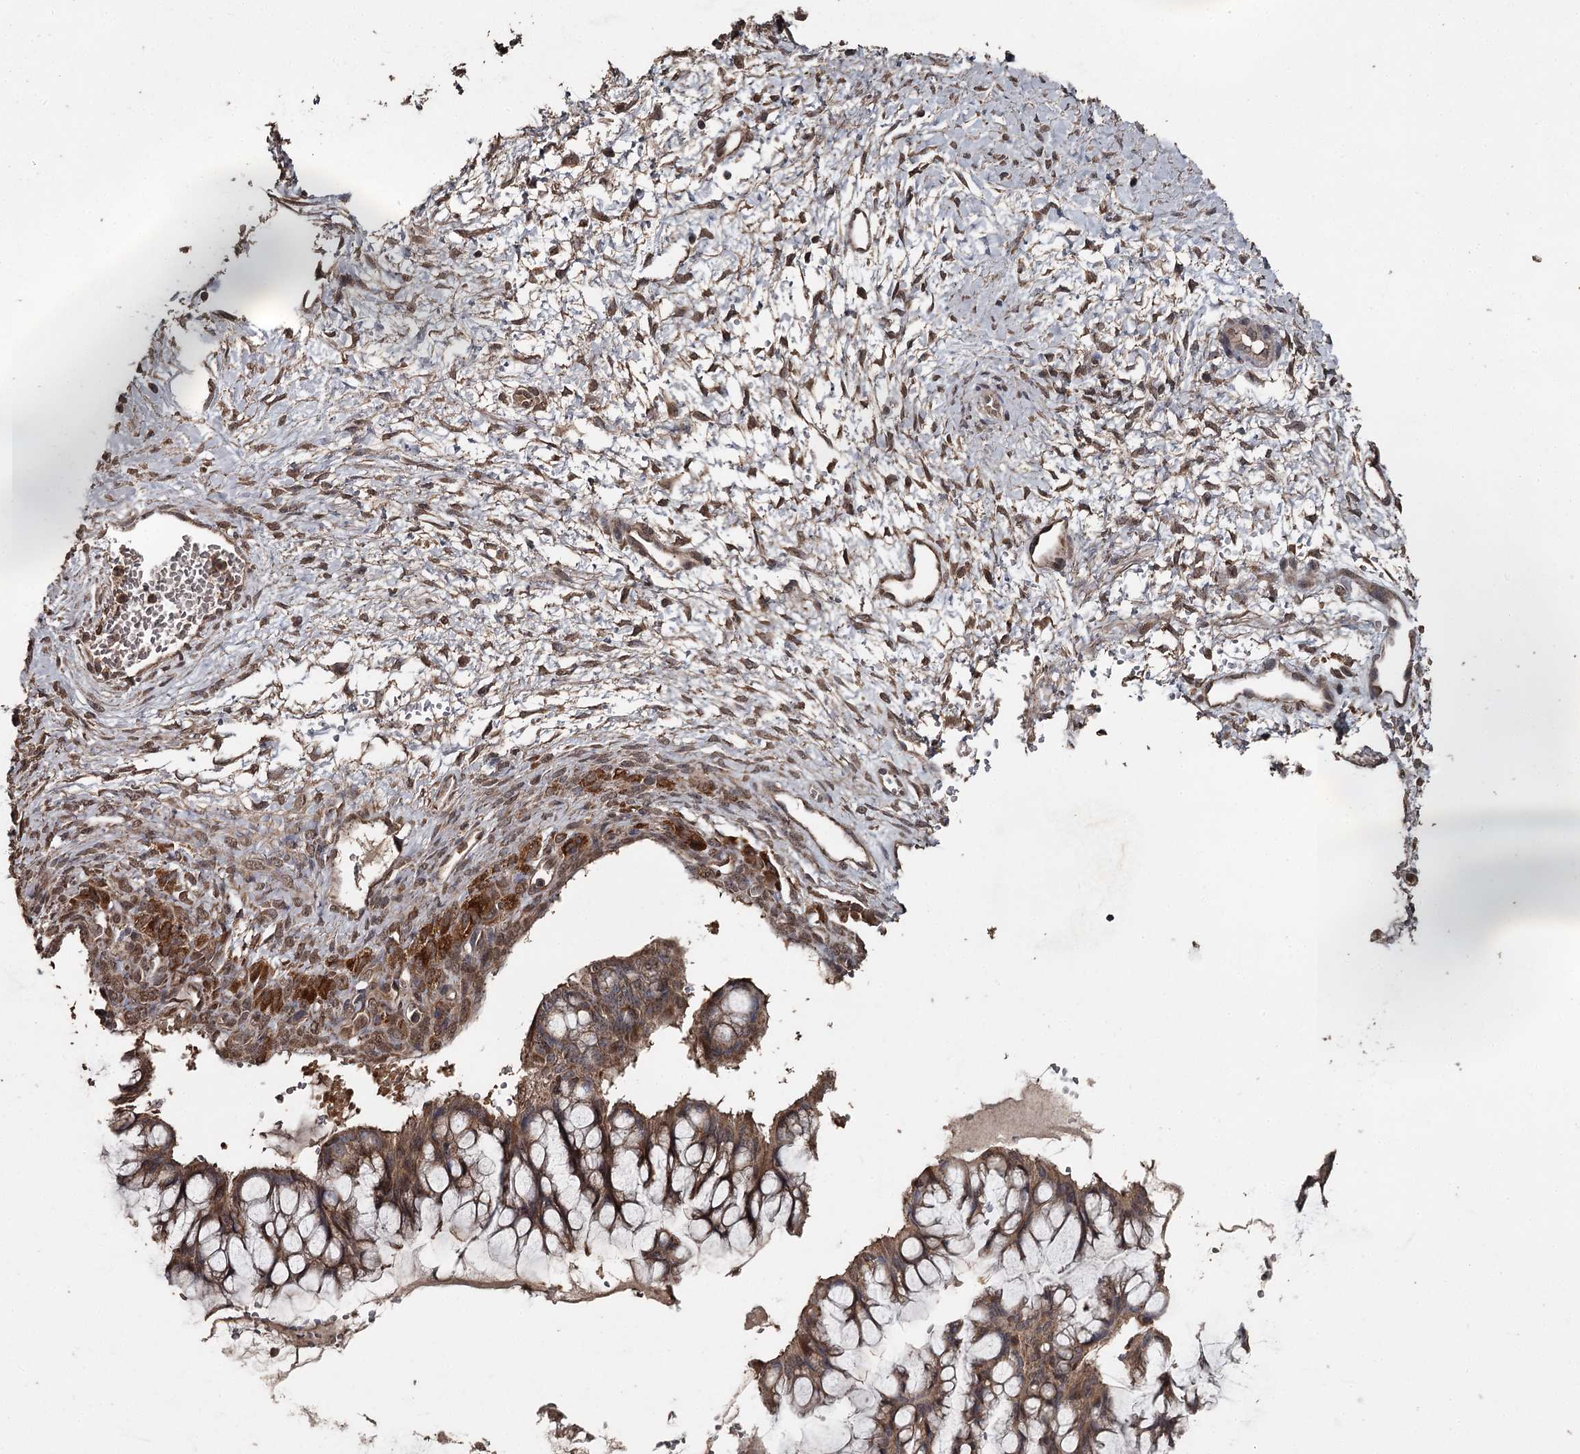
{"staining": {"intensity": "moderate", "quantity": ">75%", "location": "cytoplasmic/membranous,nuclear"}, "tissue": "ovarian cancer", "cell_type": "Tumor cells", "image_type": "cancer", "snomed": [{"axis": "morphology", "description": "Cystadenocarcinoma, mucinous, NOS"}, {"axis": "topography", "description": "Ovary"}], "caption": "Immunohistochemistry micrograph of neoplastic tissue: ovarian mucinous cystadenocarcinoma stained using immunohistochemistry (IHC) shows medium levels of moderate protein expression localized specifically in the cytoplasmic/membranous and nuclear of tumor cells, appearing as a cytoplasmic/membranous and nuclear brown color.", "gene": "WIPI1", "patient": {"sex": "female", "age": 73}}